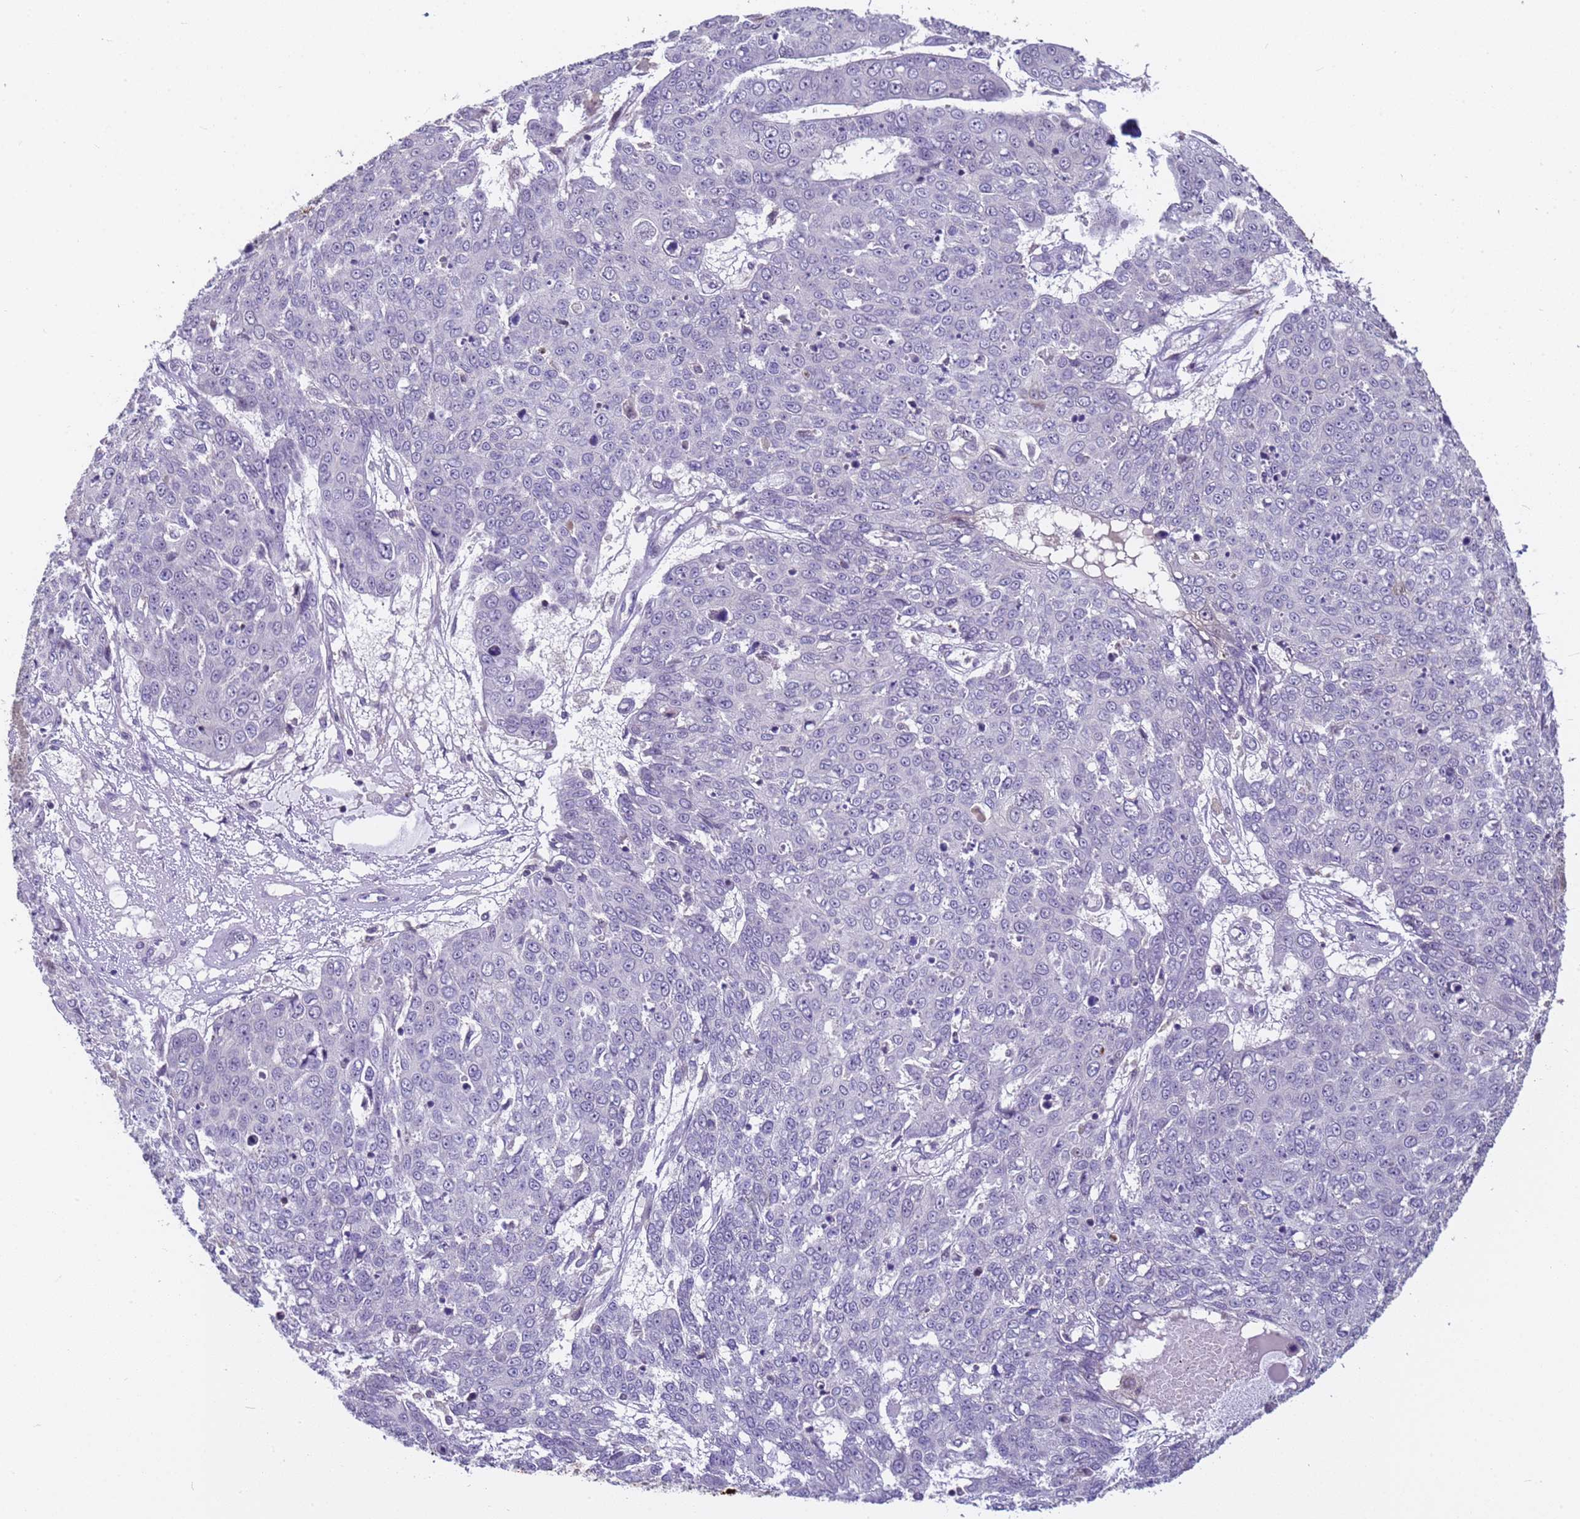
{"staining": {"intensity": "negative", "quantity": "none", "location": "none"}, "tissue": "skin cancer", "cell_type": "Tumor cells", "image_type": "cancer", "snomed": [{"axis": "morphology", "description": "Normal tissue, NOS"}, {"axis": "morphology", "description": "Squamous cell carcinoma, NOS"}, {"axis": "topography", "description": "Skin"}], "caption": "This is an IHC micrograph of human skin cancer. There is no positivity in tumor cells.", "gene": "VWA3A", "patient": {"sex": "male", "age": 72}}